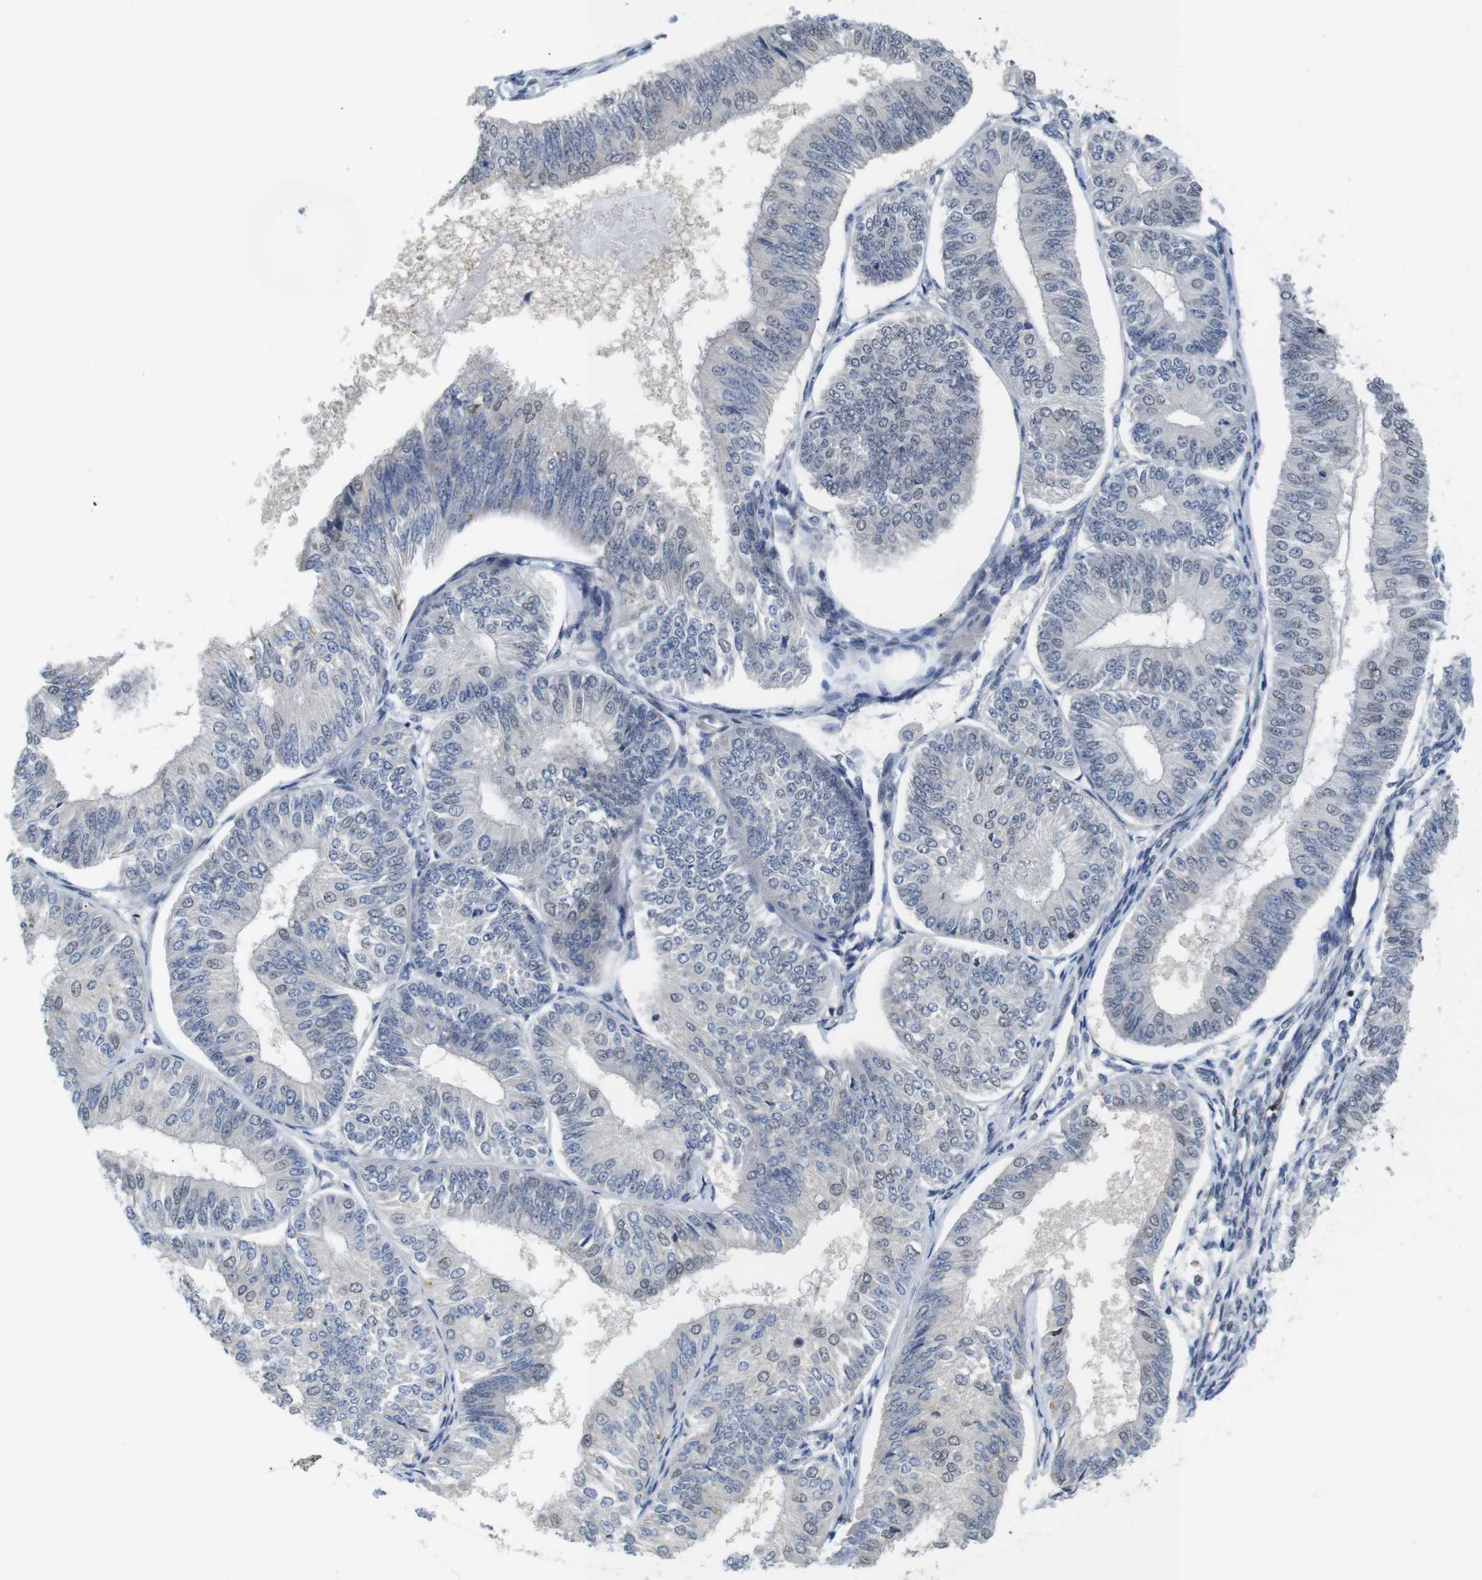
{"staining": {"intensity": "negative", "quantity": "none", "location": "none"}, "tissue": "endometrial cancer", "cell_type": "Tumor cells", "image_type": "cancer", "snomed": [{"axis": "morphology", "description": "Adenocarcinoma, NOS"}, {"axis": "topography", "description": "Endometrium"}], "caption": "Immunohistochemical staining of endometrial cancer (adenocarcinoma) reveals no significant positivity in tumor cells. (DAB (3,3'-diaminobenzidine) IHC with hematoxylin counter stain).", "gene": "FNTA", "patient": {"sex": "female", "age": 58}}